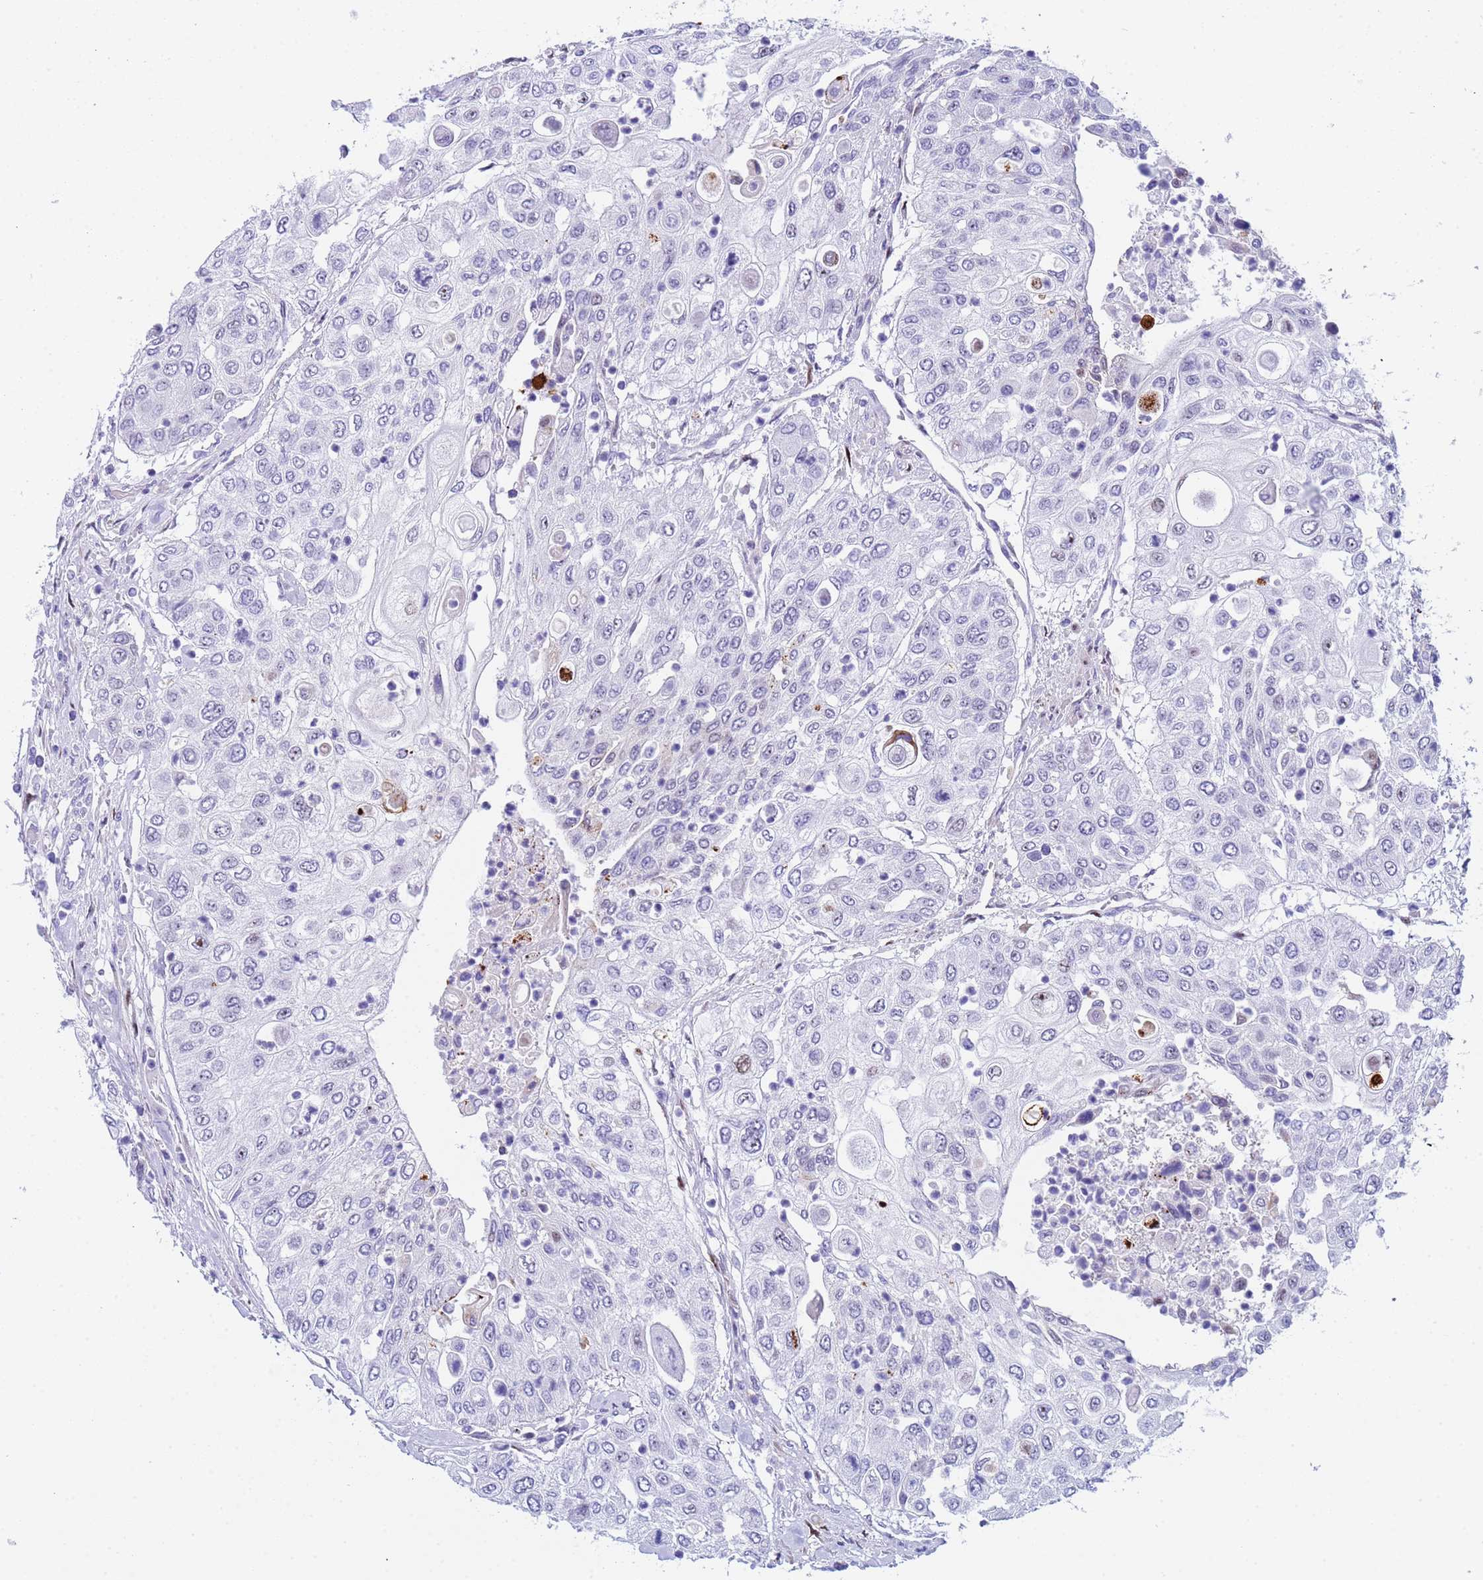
{"staining": {"intensity": "negative", "quantity": "none", "location": "none"}, "tissue": "urothelial cancer", "cell_type": "Tumor cells", "image_type": "cancer", "snomed": [{"axis": "morphology", "description": "Urothelial carcinoma, High grade"}, {"axis": "topography", "description": "Urinary bladder"}], "caption": "This is a histopathology image of immunohistochemistry (IHC) staining of high-grade urothelial carcinoma, which shows no staining in tumor cells. The staining is performed using DAB (3,3'-diaminobenzidine) brown chromogen with nuclei counter-stained in using hematoxylin.", "gene": "POP5", "patient": {"sex": "female", "age": 79}}